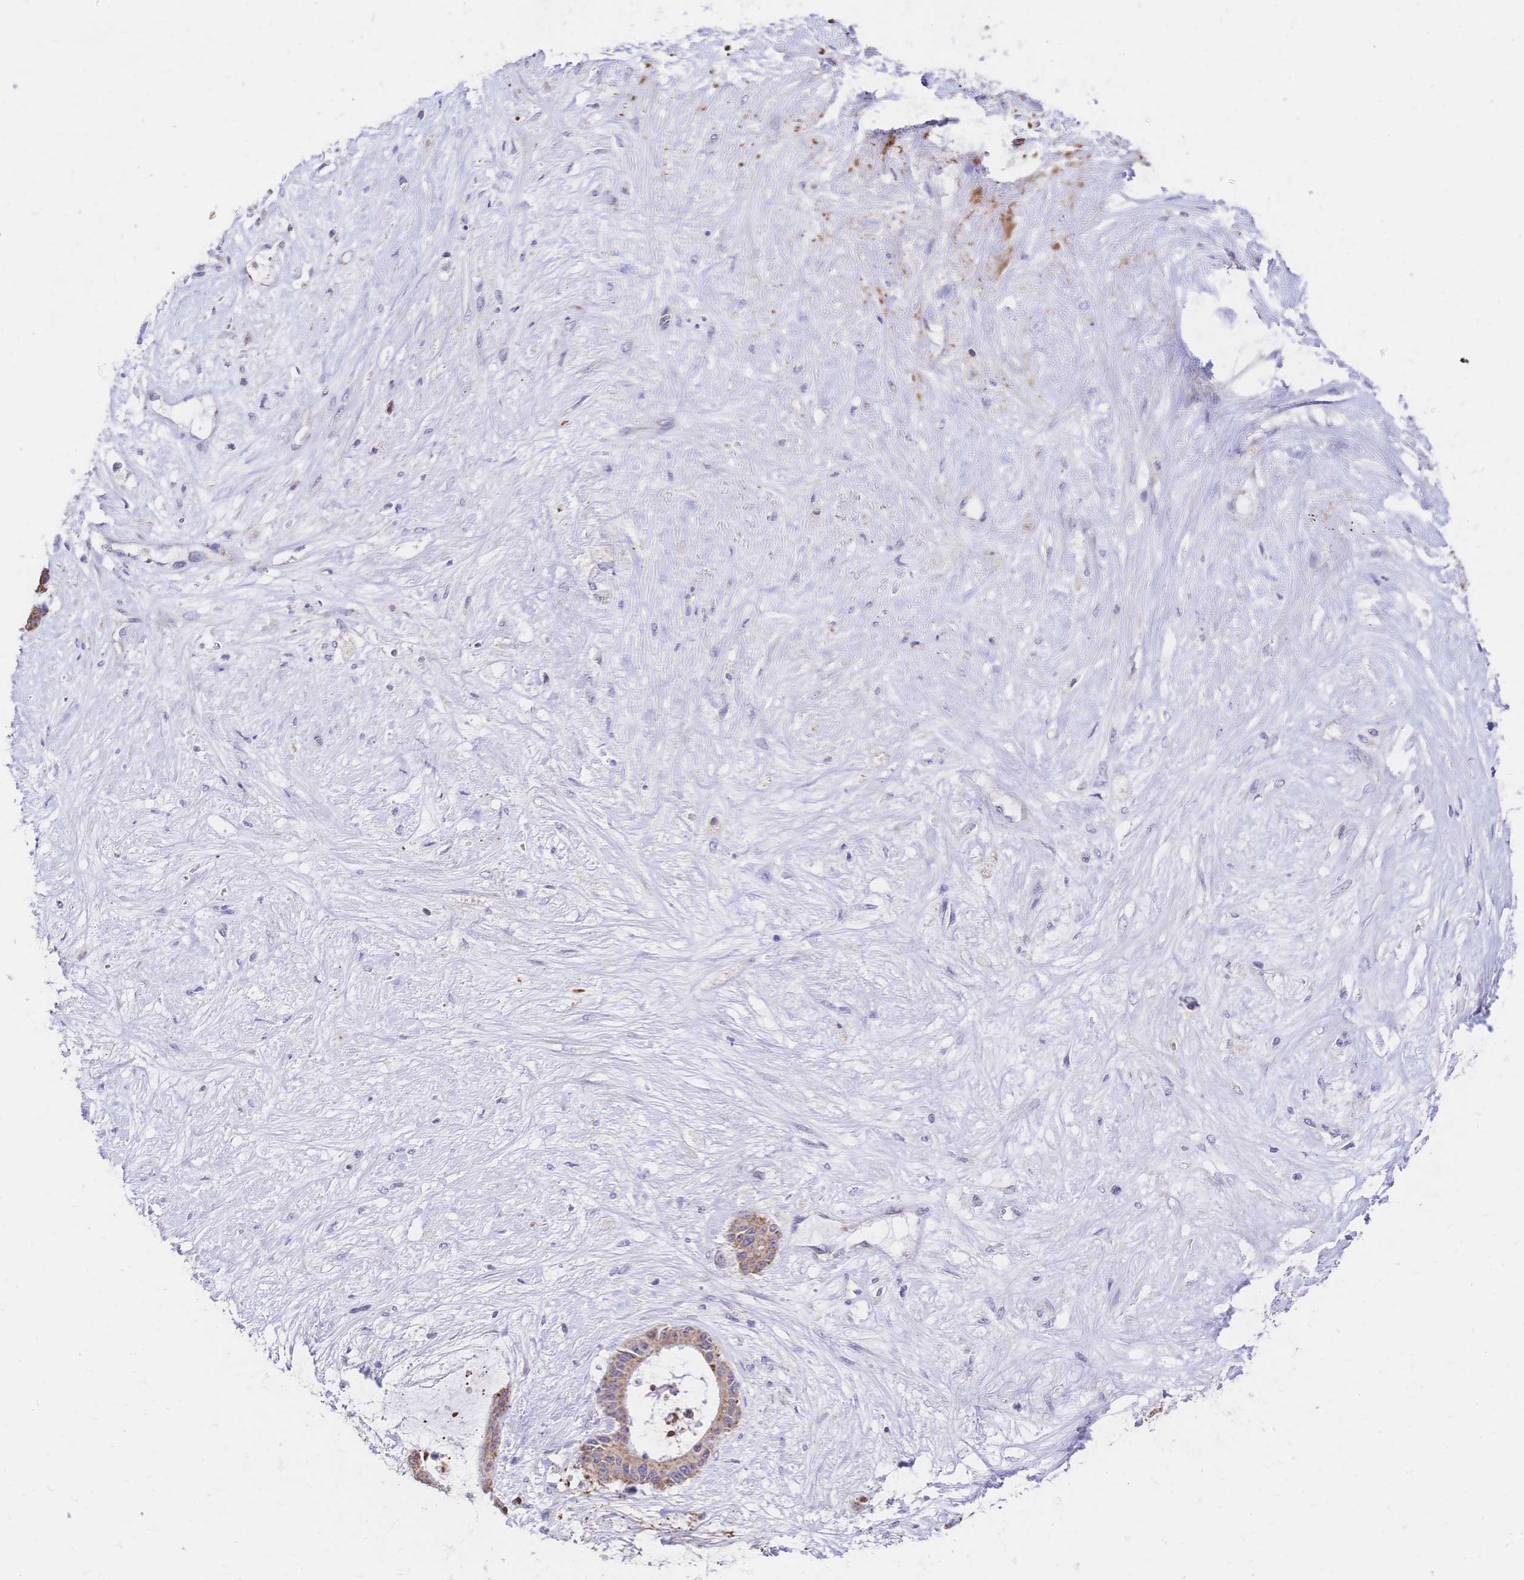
{"staining": {"intensity": "moderate", "quantity": ">75%", "location": "cytoplasmic/membranous"}, "tissue": "liver cancer", "cell_type": "Tumor cells", "image_type": "cancer", "snomed": [{"axis": "morphology", "description": "Normal tissue, NOS"}, {"axis": "morphology", "description": "Cholangiocarcinoma"}, {"axis": "topography", "description": "Liver"}, {"axis": "topography", "description": "Peripheral nerve tissue"}], "caption": "IHC (DAB) staining of cholangiocarcinoma (liver) shows moderate cytoplasmic/membranous protein expression in about >75% of tumor cells.", "gene": "CLEC18B", "patient": {"sex": "female", "age": 73}}